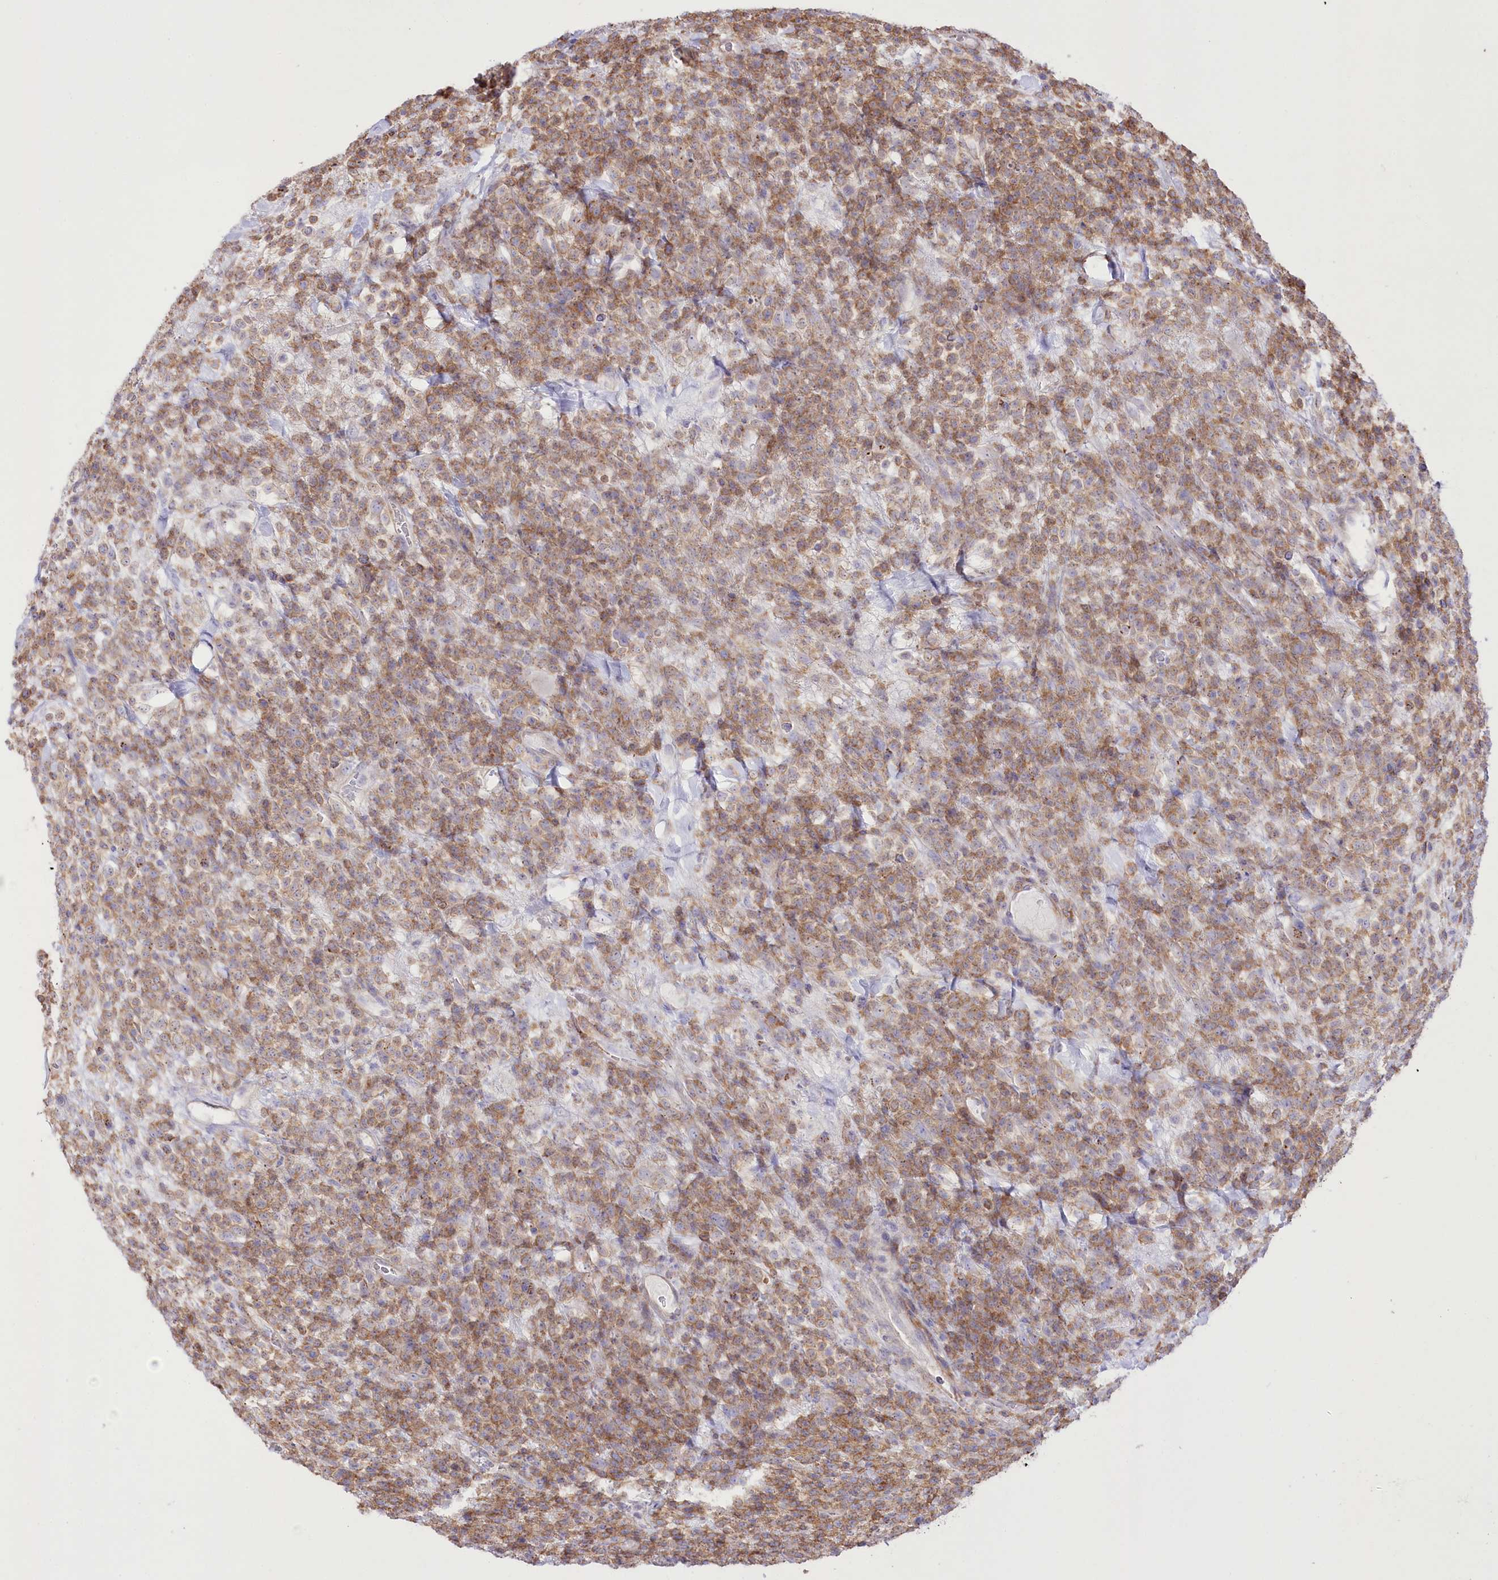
{"staining": {"intensity": "moderate", "quantity": ">75%", "location": "cytoplasmic/membranous"}, "tissue": "lymphoma", "cell_type": "Tumor cells", "image_type": "cancer", "snomed": [{"axis": "morphology", "description": "Malignant lymphoma, non-Hodgkin's type, High grade"}, {"axis": "topography", "description": "Colon"}], "caption": "Human malignant lymphoma, non-Hodgkin's type (high-grade) stained for a protein (brown) shows moderate cytoplasmic/membranous positive staining in approximately >75% of tumor cells.", "gene": "FAM216A", "patient": {"sex": "female", "age": 53}}